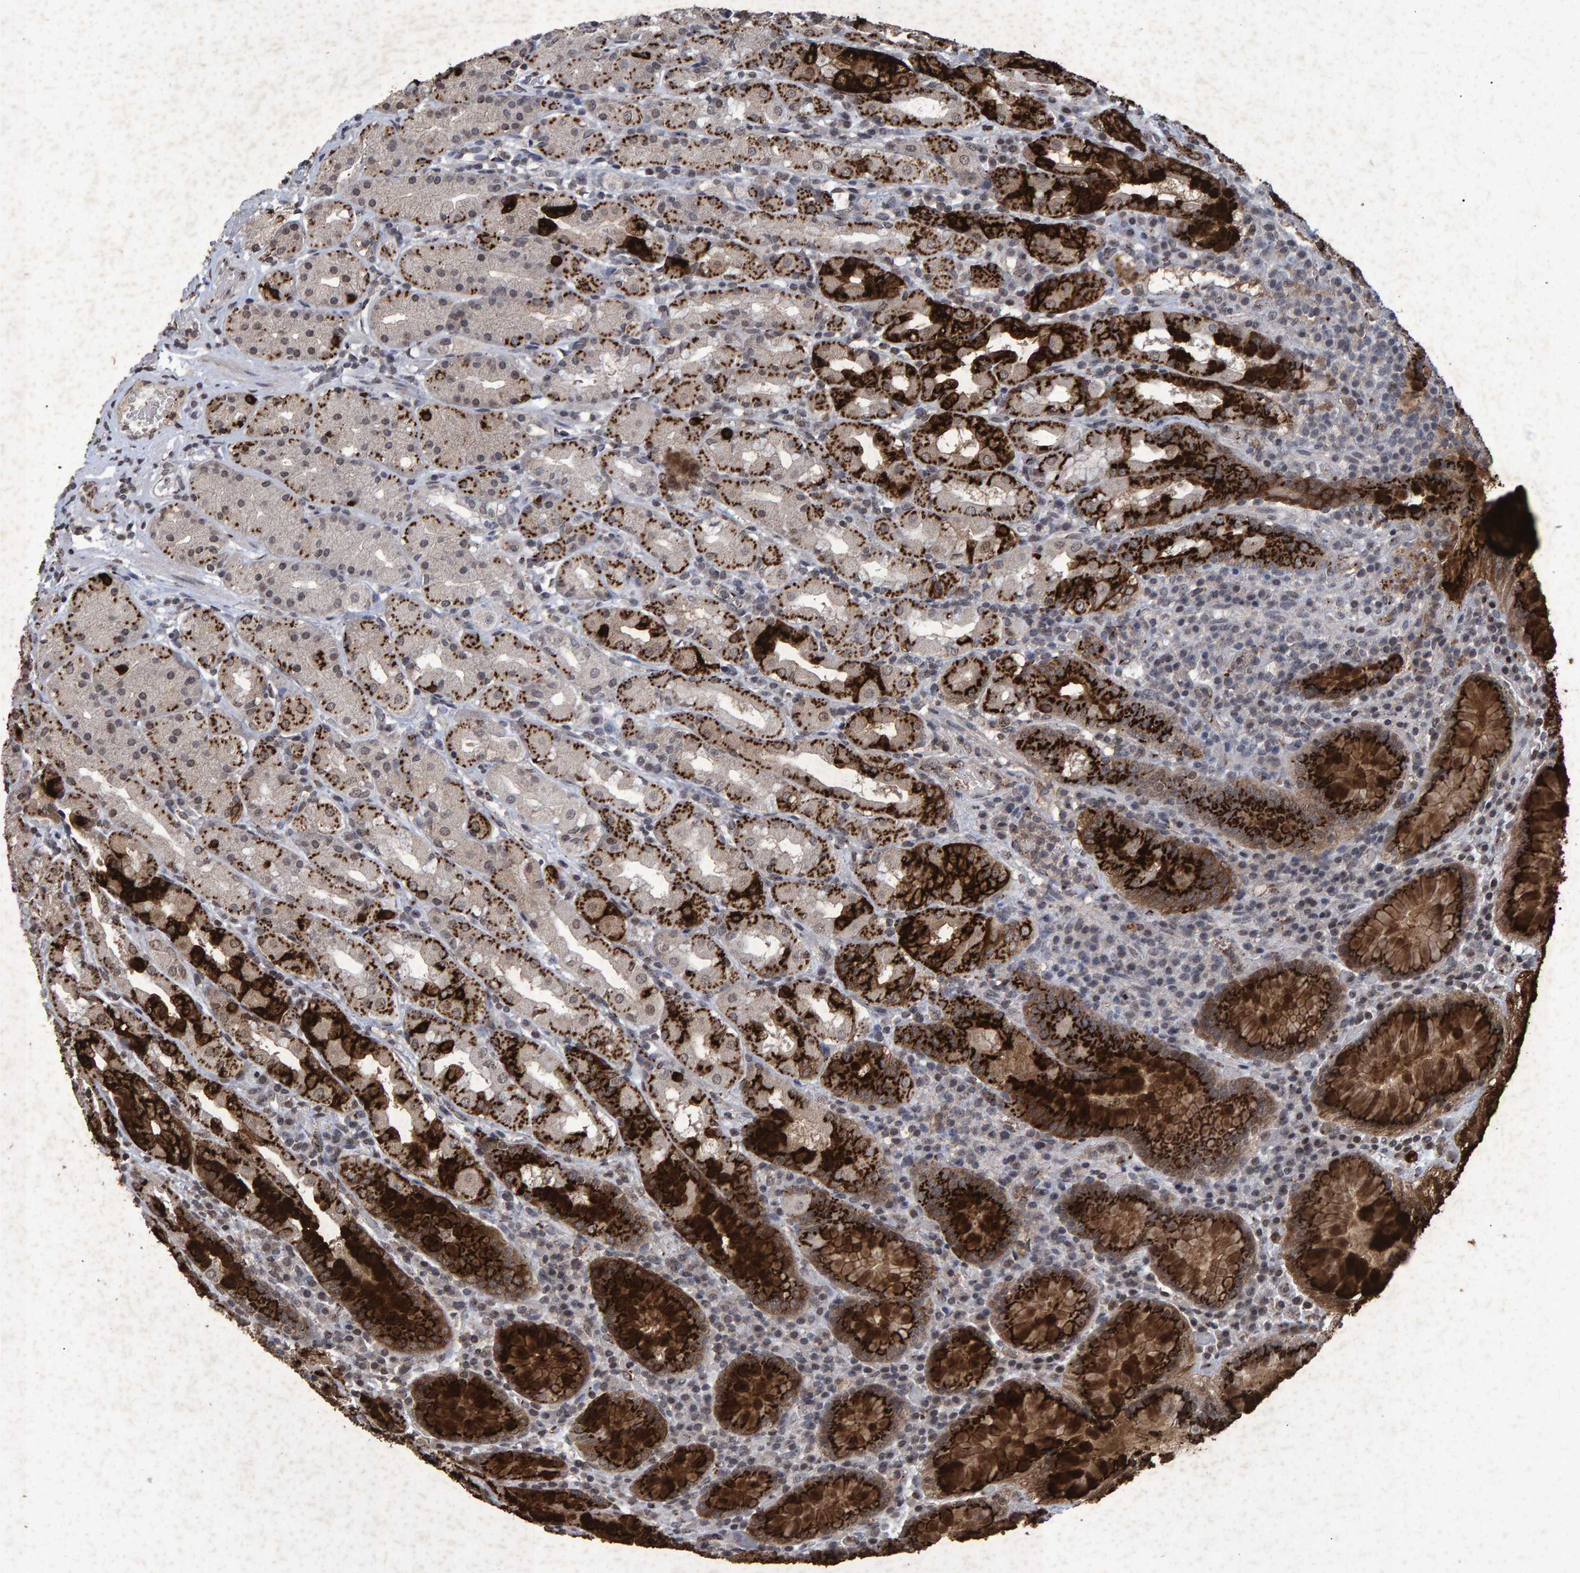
{"staining": {"intensity": "strong", "quantity": ">75%", "location": "cytoplasmic/membranous"}, "tissue": "stomach", "cell_type": "Glandular cells", "image_type": "normal", "snomed": [{"axis": "morphology", "description": "Normal tissue, NOS"}, {"axis": "topography", "description": "Stomach, lower"}], "caption": "High-magnification brightfield microscopy of normal stomach stained with DAB (3,3'-diaminobenzidine) (brown) and counterstained with hematoxylin (blue). glandular cells exhibit strong cytoplasmic/membranous staining is identified in about>75% of cells.", "gene": "GALC", "patient": {"sex": "female", "age": 56}}